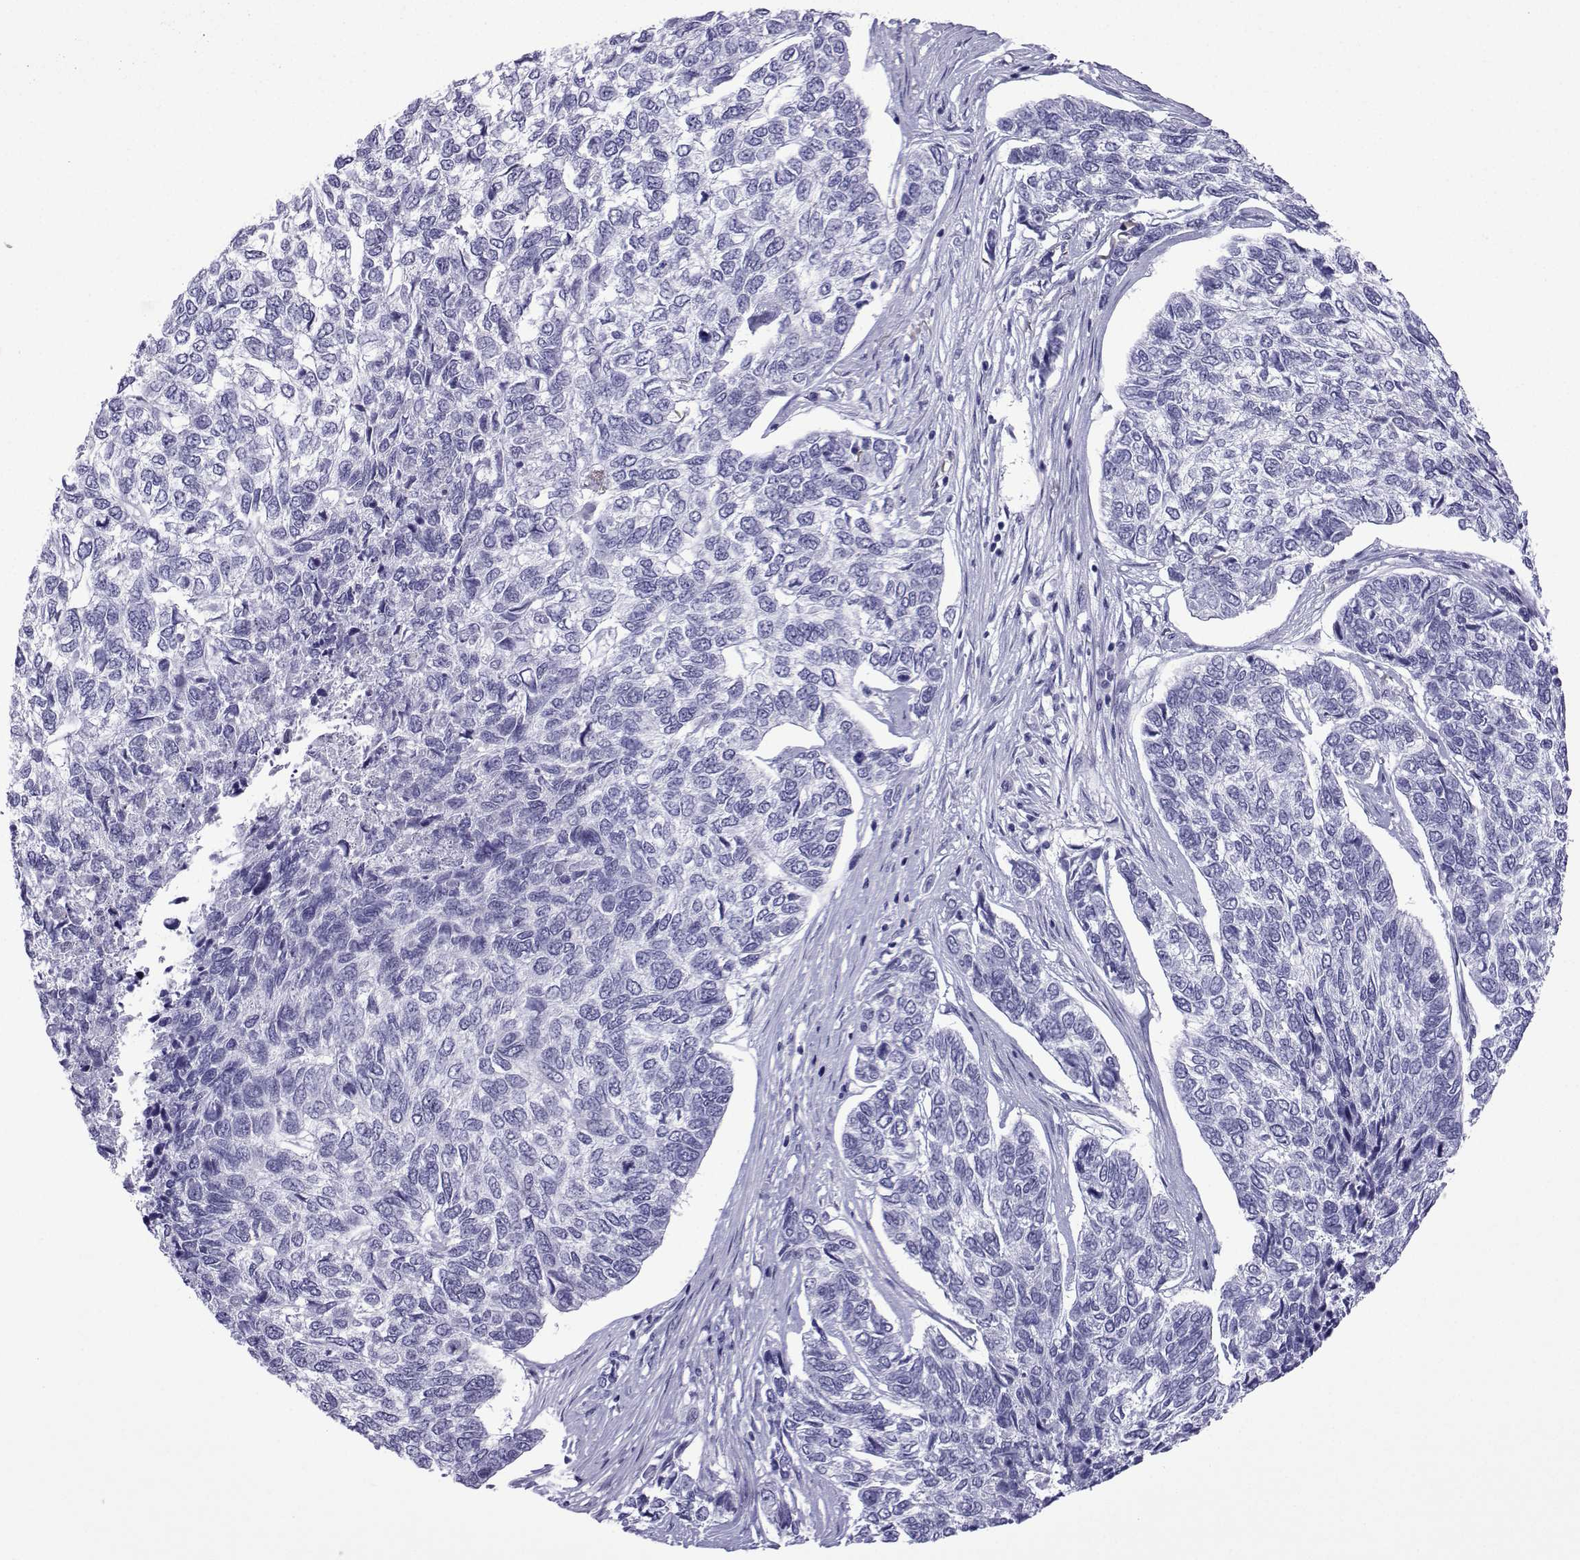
{"staining": {"intensity": "negative", "quantity": "none", "location": "none"}, "tissue": "skin cancer", "cell_type": "Tumor cells", "image_type": "cancer", "snomed": [{"axis": "morphology", "description": "Basal cell carcinoma"}, {"axis": "topography", "description": "Skin"}], "caption": "Tumor cells are negative for protein expression in human basal cell carcinoma (skin).", "gene": "TRIM46", "patient": {"sex": "female", "age": 65}}